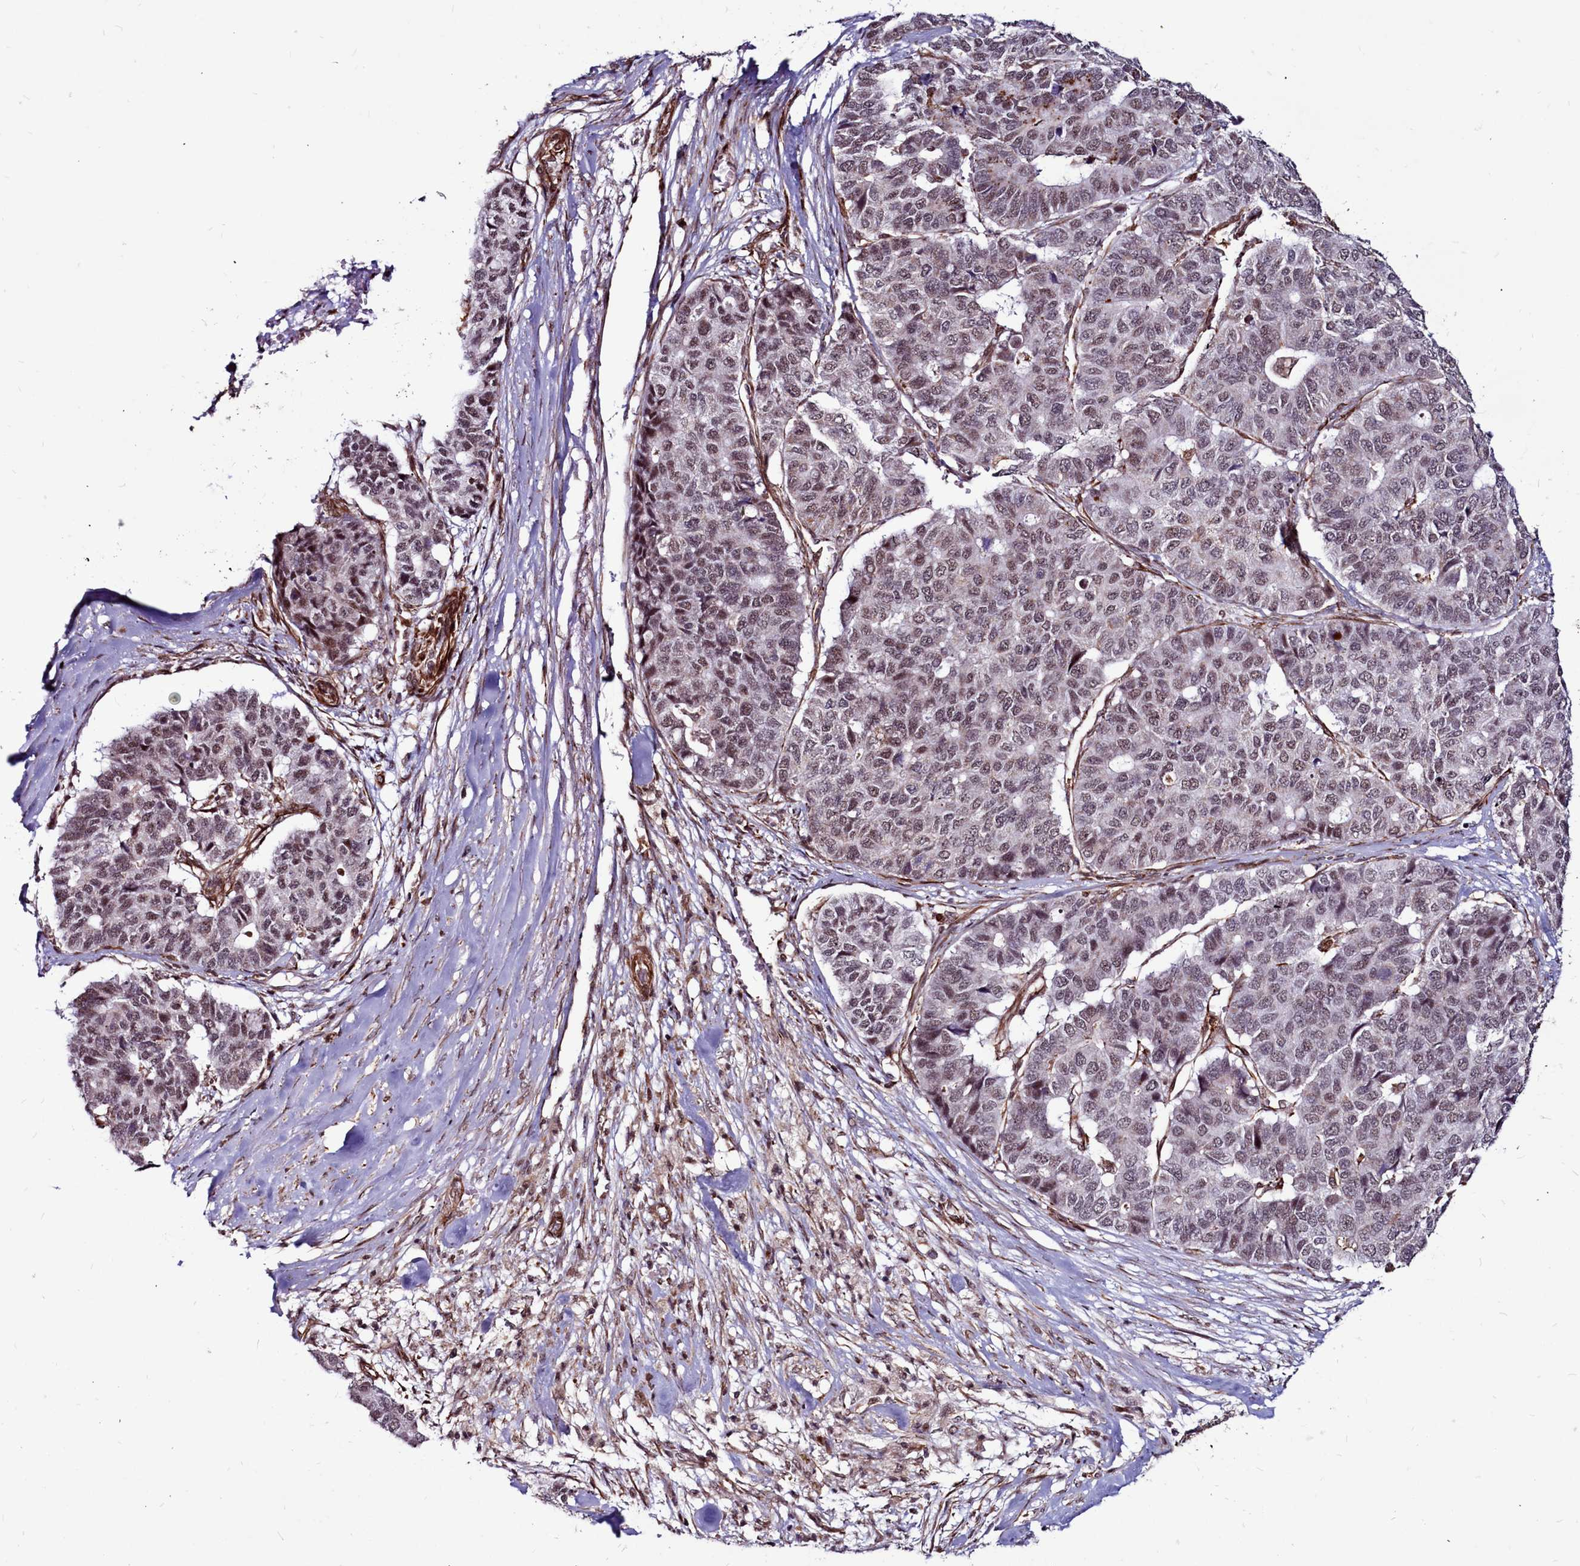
{"staining": {"intensity": "weak", "quantity": "25%-75%", "location": "nuclear"}, "tissue": "pancreatic cancer", "cell_type": "Tumor cells", "image_type": "cancer", "snomed": [{"axis": "morphology", "description": "Adenocarcinoma, NOS"}, {"axis": "topography", "description": "Pancreas"}], "caption": "A brown stain shows weak nuclear staining of a protein in human pancreatic cancer tumor cells.", "gene": "CLK3", "patient": {"sex": "male", "age": 50}}